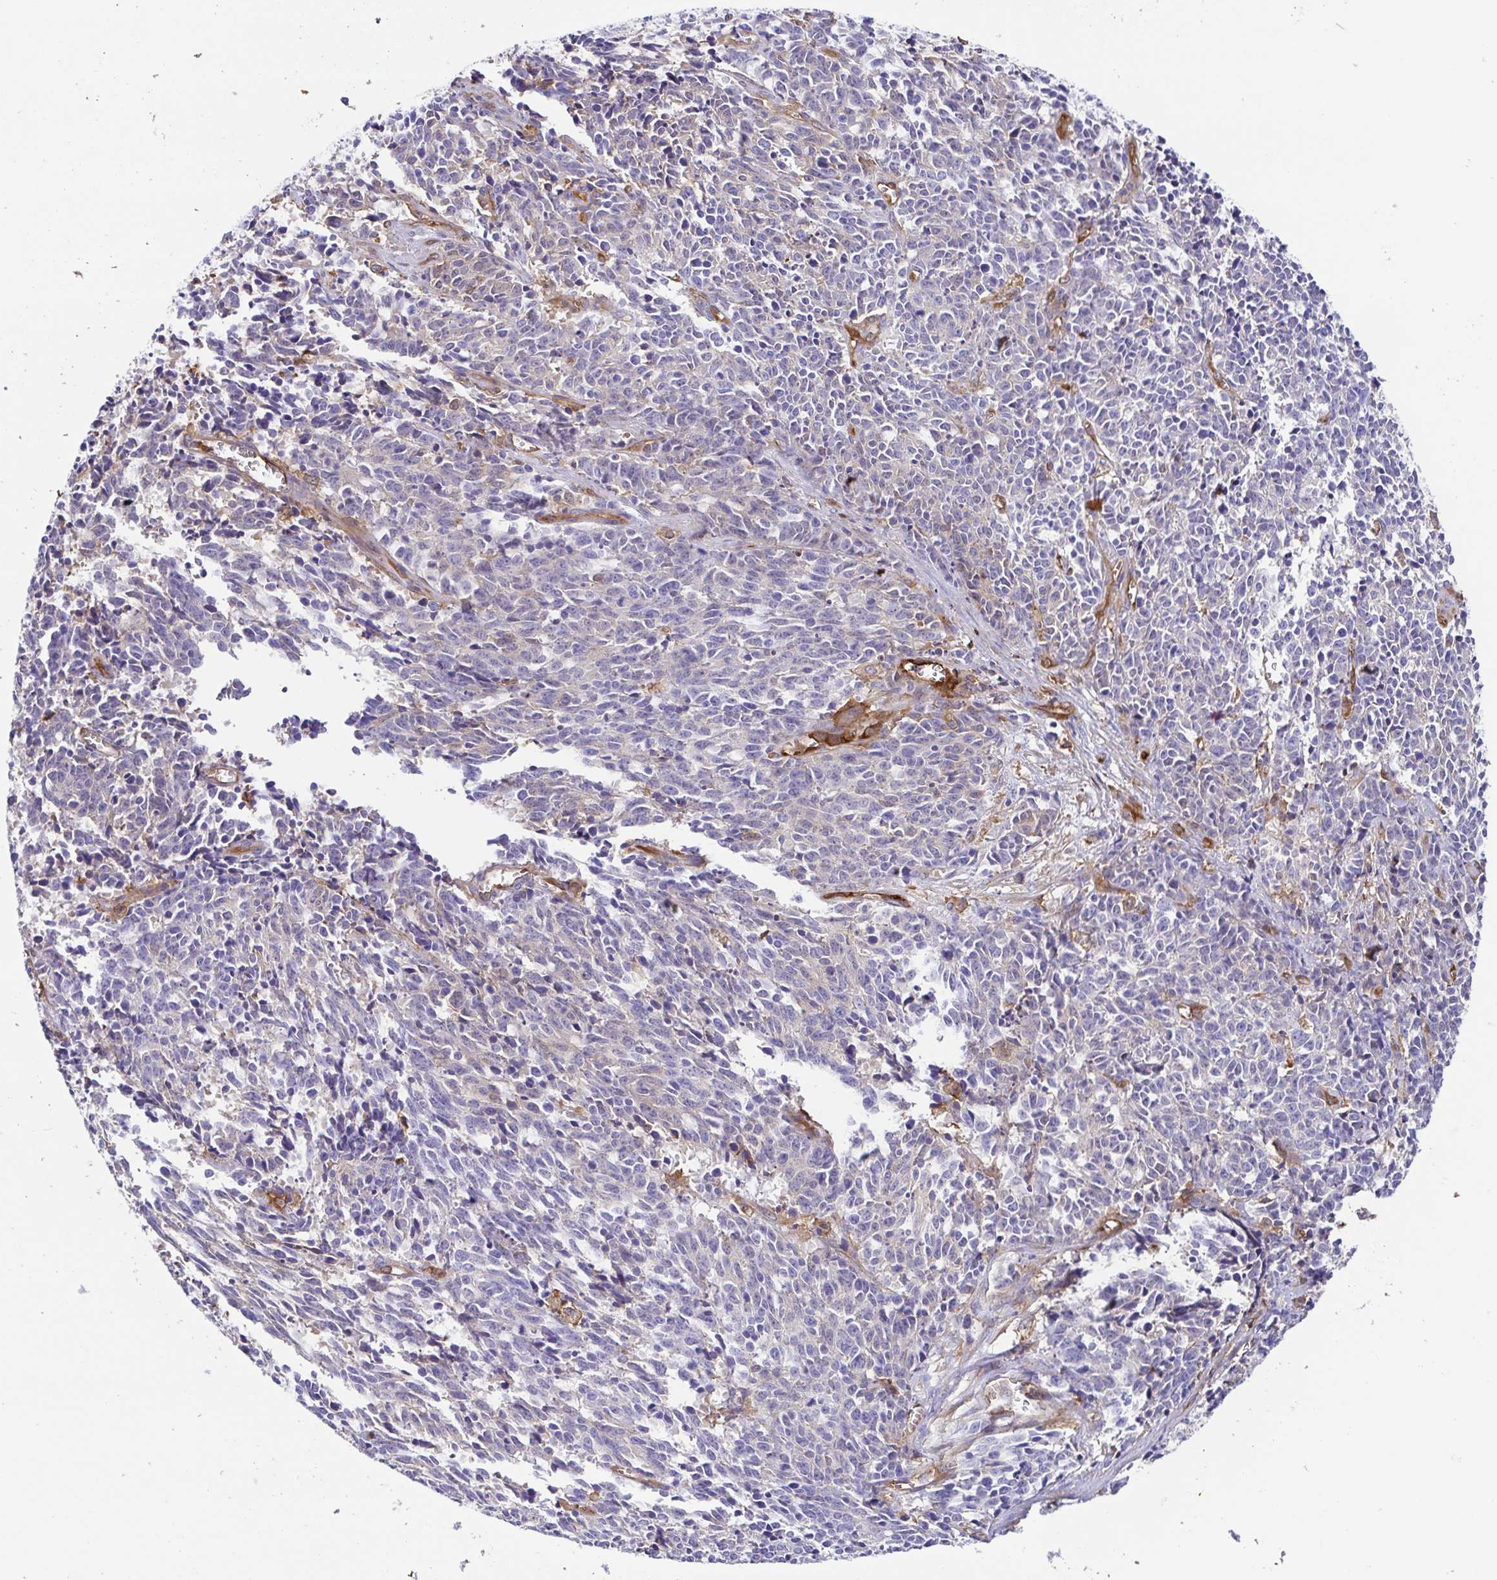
{"staining": {"intensity": "negative", "quantity": "none", "location": "none"}, "tissue": "cervical cancer", "cell_type": "Tumor cells", "image_type": "cancer", "snomed": [{"axis": "morphology", "description": "Squamous cell carcinoma, NOS"}, {"axis": "topography", "description": "Cervix"}], "caption": "Human cervical squamous cell carcinoma stained for a protein using immunohistochemistry (IHC) exhibits no expression in tumor cells.", "gene": "ANXA2", "patient": {"sex": "female", "age": 29}}